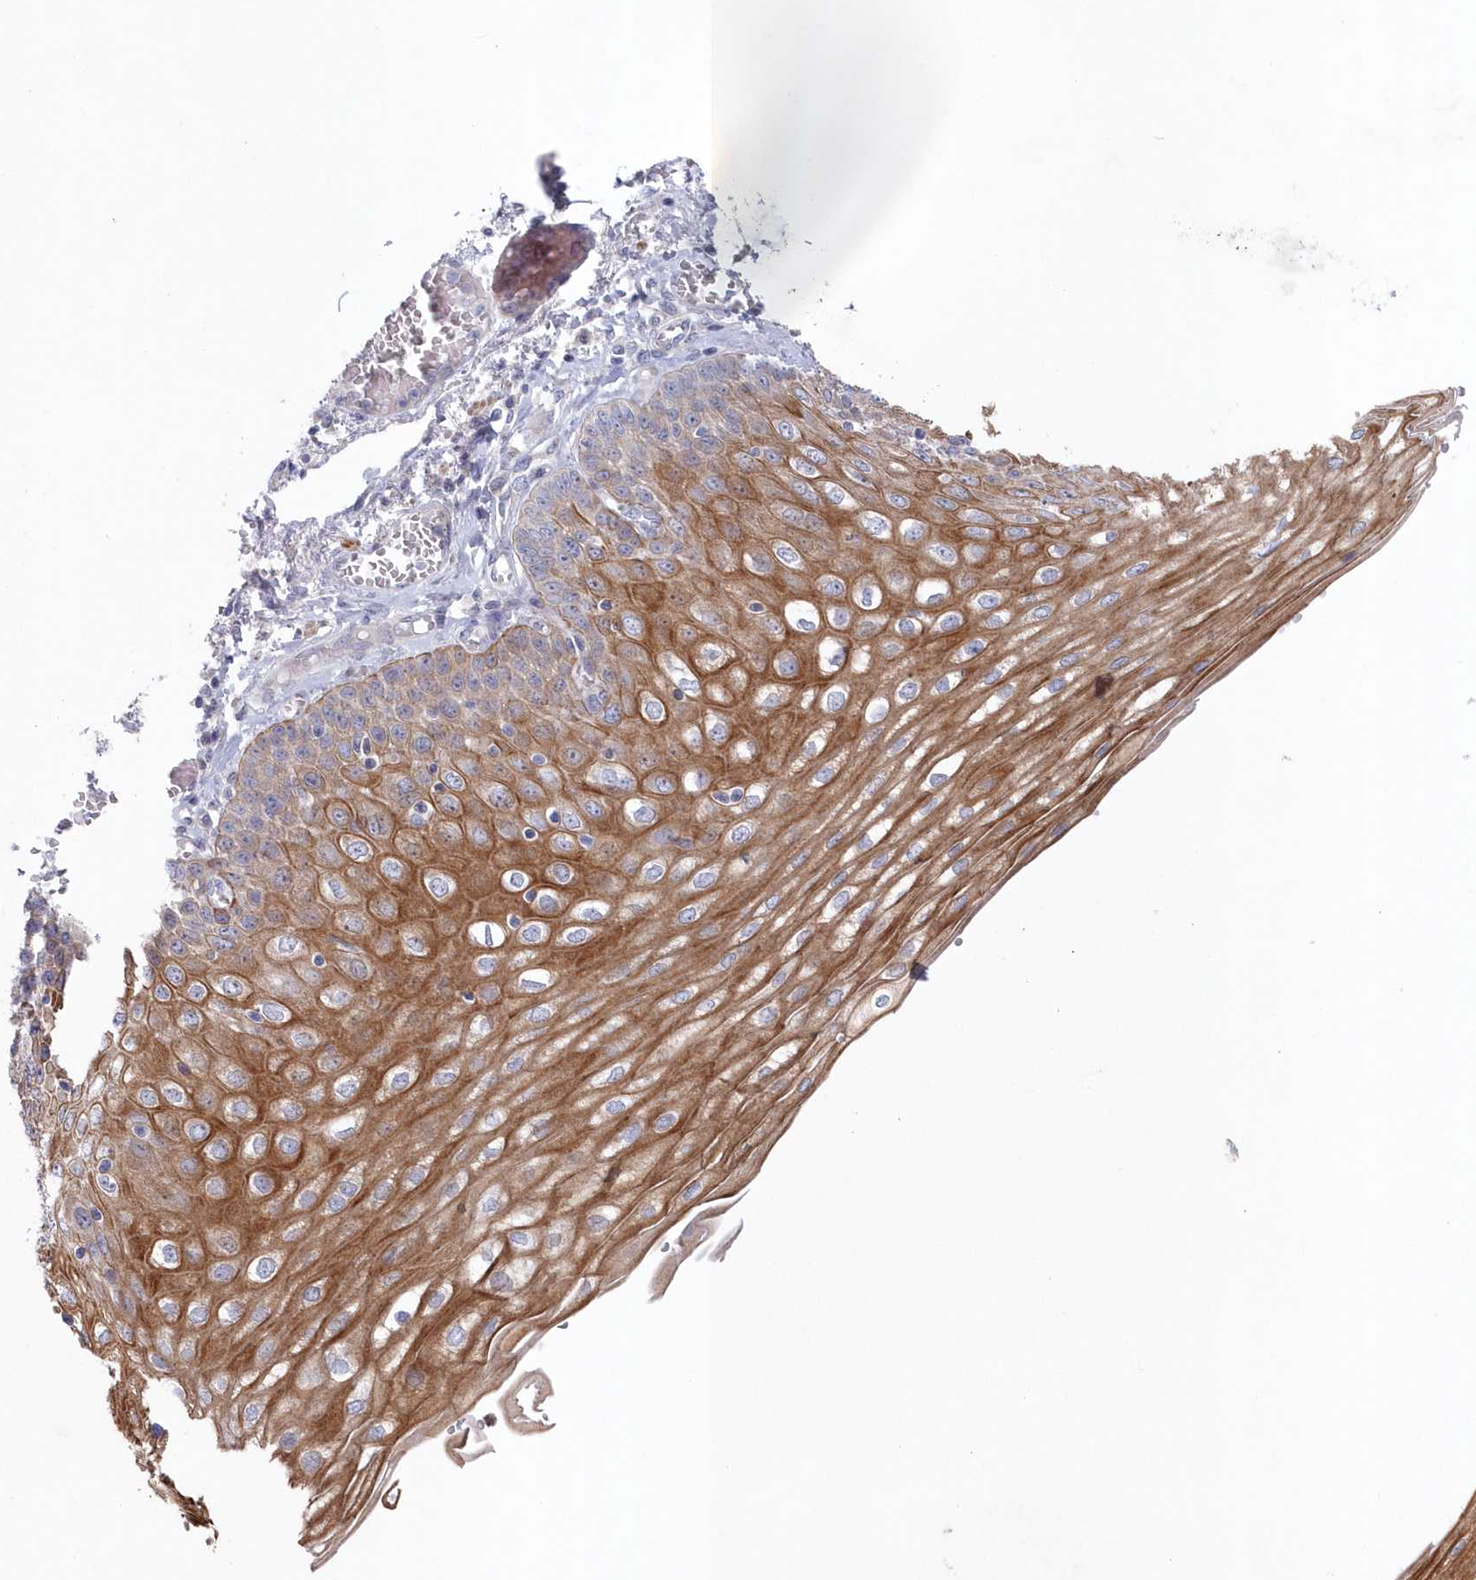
{"staining": {"intensity": "moderate", "quantity": ">75%", "location": "cytoplasmic/membranous"}, "tissue": "esophagus", "cell_type": "Squamous epithelial cells", "image_type": "normal", "snomed": [{"axis": "morphology", "description": "Normal tissue, NOS"}, {"axis": "topography", "description": "Esophagus"}], "caption": "This photomicrograph shows immunohistochemistry staining of unremarkable human esophagus, with medium moderate cytoplasmic/membranous expression in approximately >75% of squamous epithelial cells.", "gene": "KIAA1586", "patient": {"sex": "male", "age": 81}}